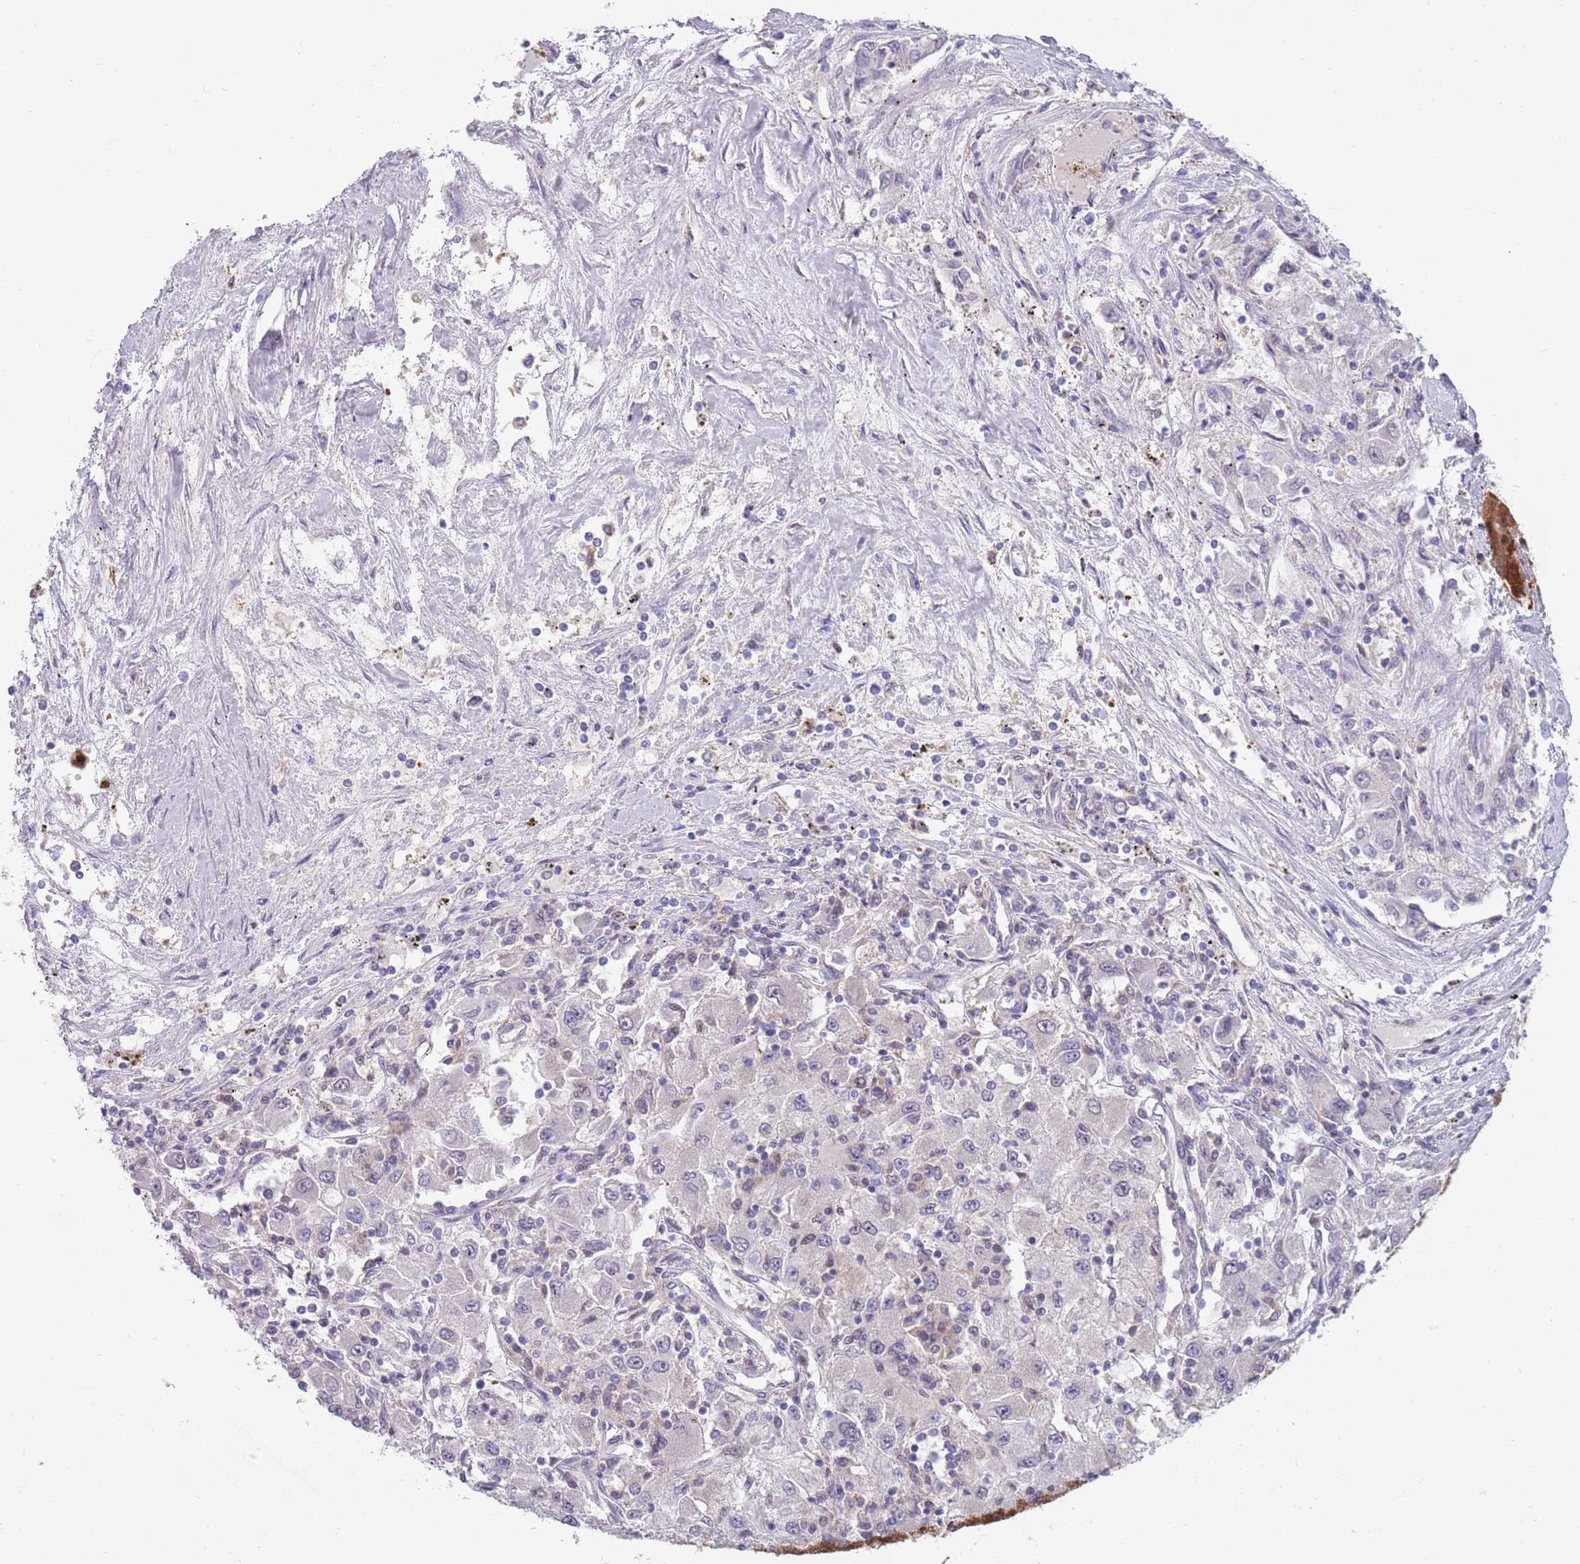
{"staining": {"intensity": "weak", "quantity": "<25%", "location": "nuclear"}, "tissue": "renal cancer", "cell_type": "Tumor cells", "image_type": "cancer", "snomed": [{"axis": "morphology", "description": "Adenocarcinoma, NOS"}, {"axis": "topography", "description": "Kidney"}], "caption": "Protein analysis of renal adenocarcinoma shows no significant staining in tumor cells. (DAB immunohistochemistry (IHC) with hematoxylin counter stain).", "gene": "CLNS1A", "patient": {"sex": "female", "age": 67}}